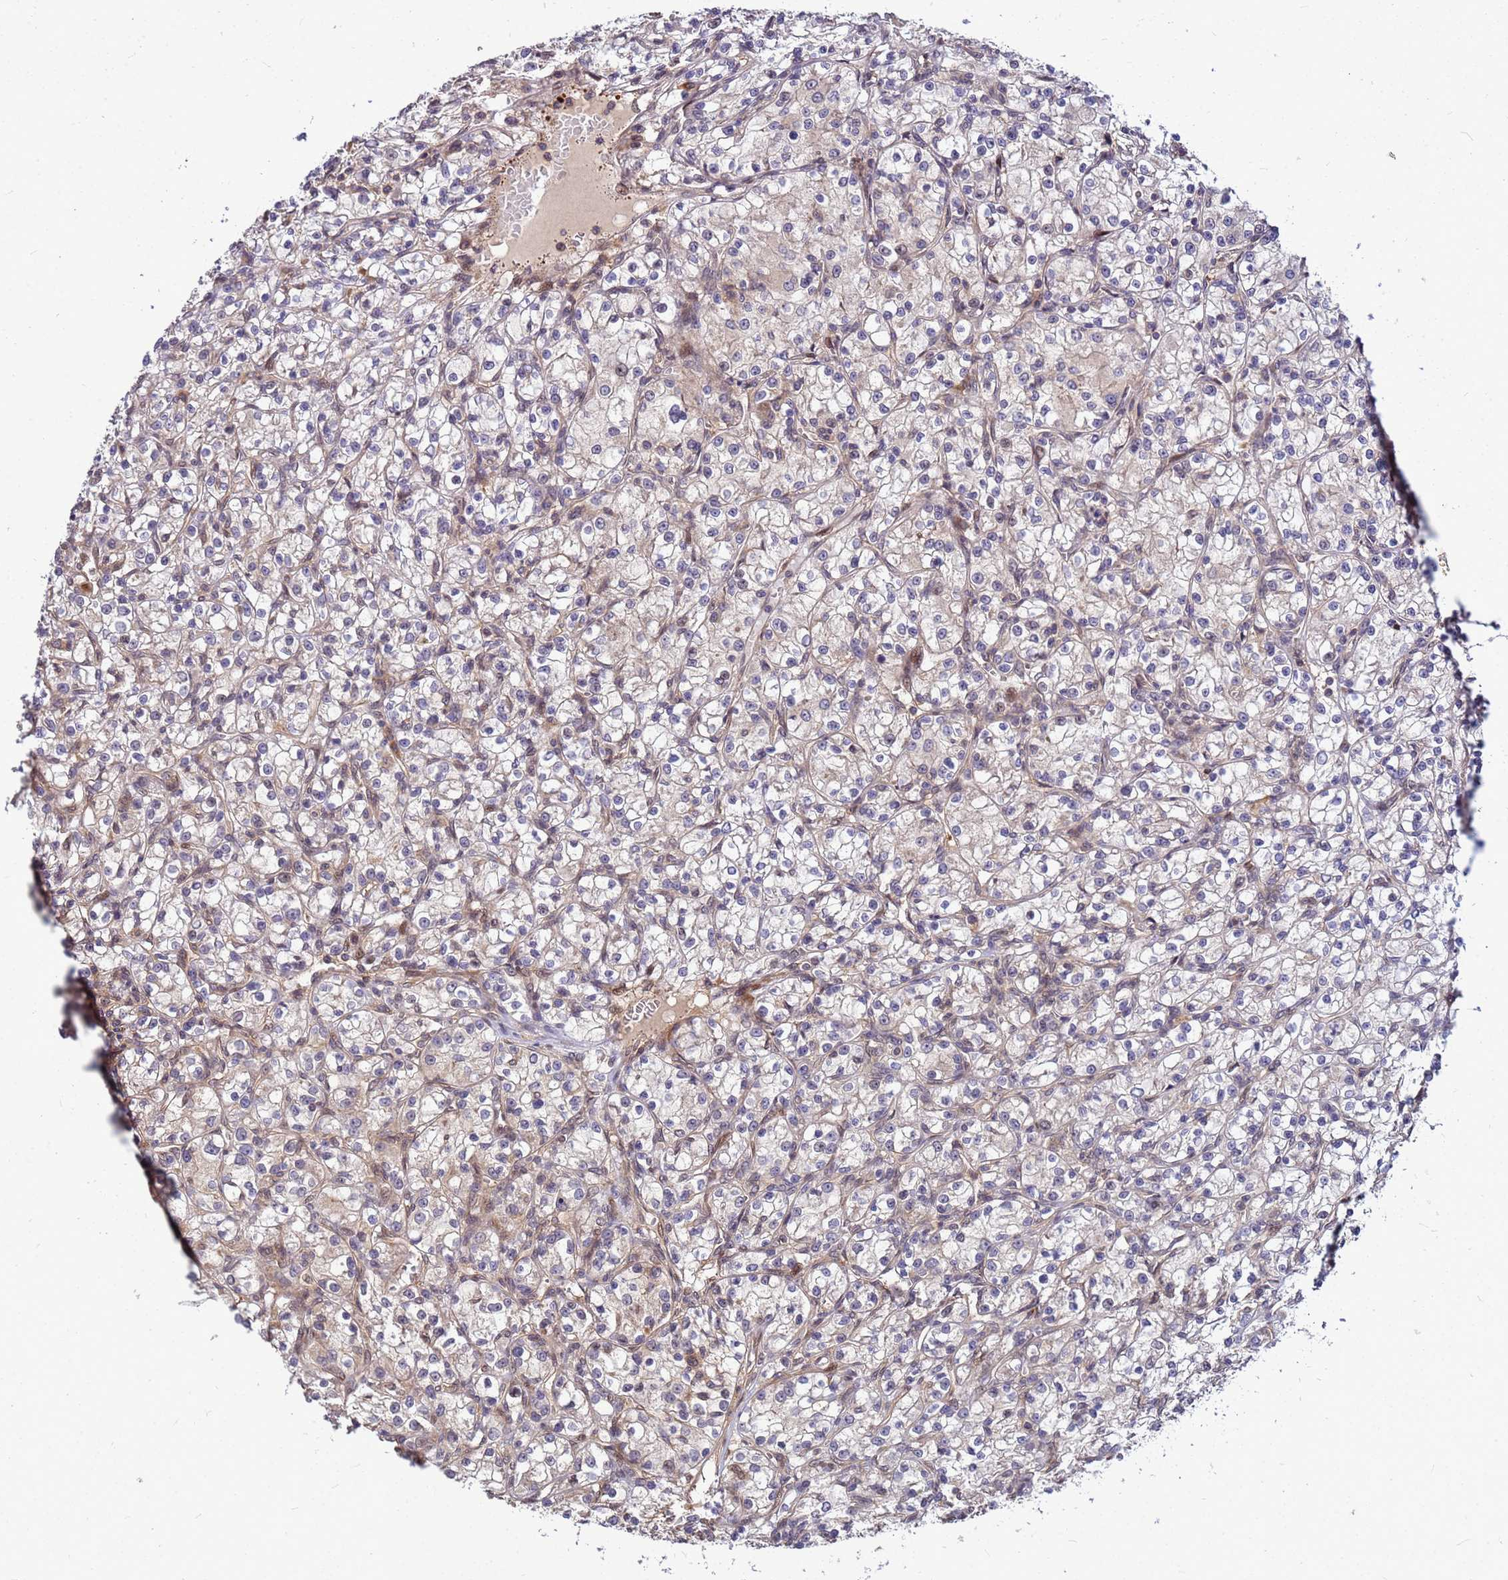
{"staining": {"intensity": "weak", "quantity": "<25%", "location": "cytoplasmic/membranous"}, "tissue": "renal cancer", "cell_type": "Tumor cells", "image_type": "cancer", "snomed": [{"axis": "morphology", "description": "Adenocarcinoma, NOS"}, {"axis": "topography", "description": "Kidney"}], "caption": "Adenocarcinoma (renal) stained for a protein using IHC shows no positivity tumor cells.", "gene": "DUS4L", "patient": {"sex": "female", "age": 59}}